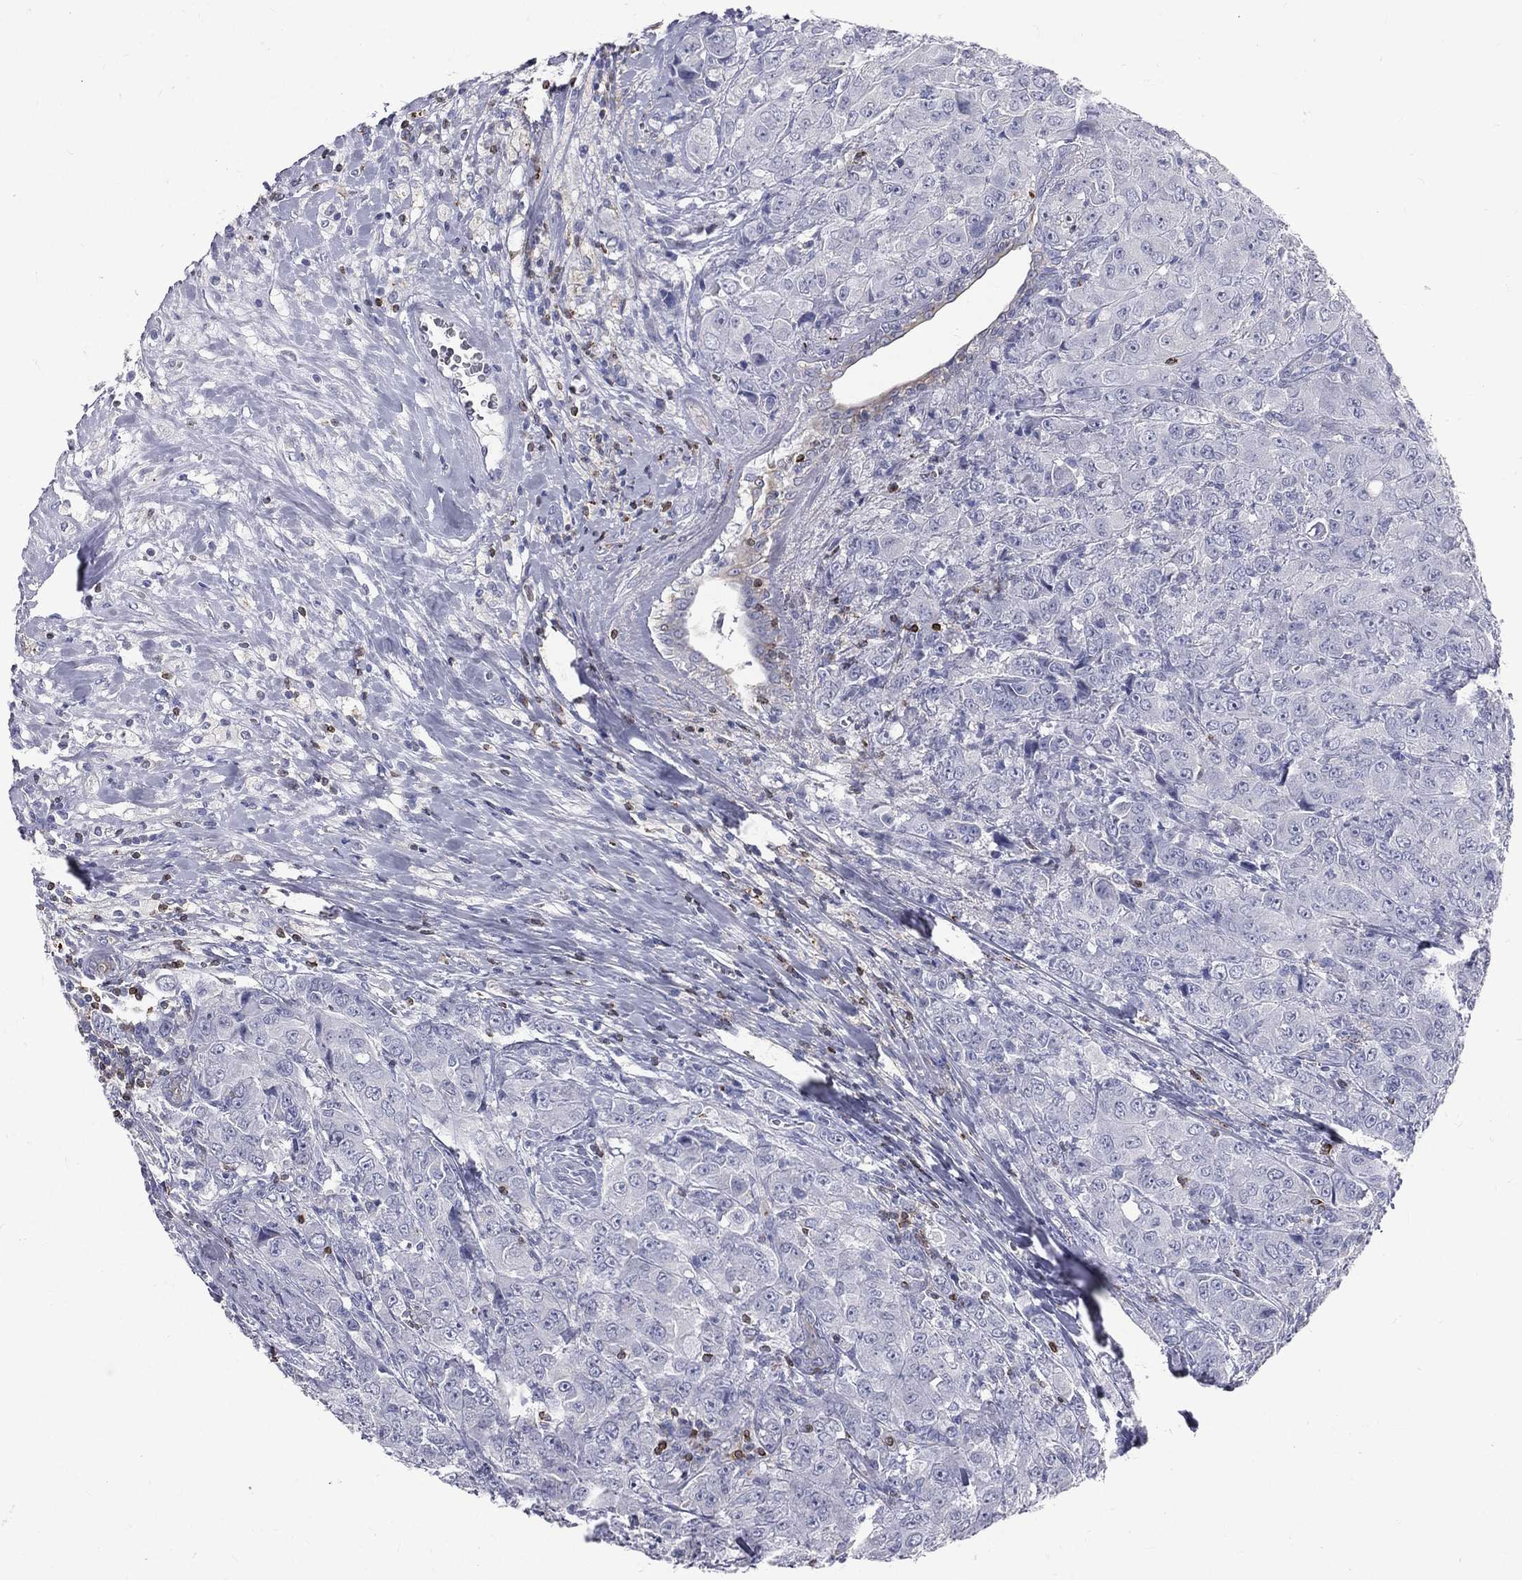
{"staining": {"intensity": "negative", "quantity": "none", "location": "none"}, "tissue": "breast cancer", "cell_type": "Tumor cells", "image_type": "cancer", "snomed": [{"axis": "morphology", "description": "Duct carcinoma"}, {"axis": "topography", "description": "Breast"}], "caption": "Breast cancer stained for a protein using immunohistochemistry (IHC) exhibits no expression tumor cells.", "gene": "CTSW", "patient": {"sex": "female", "age": 43}}